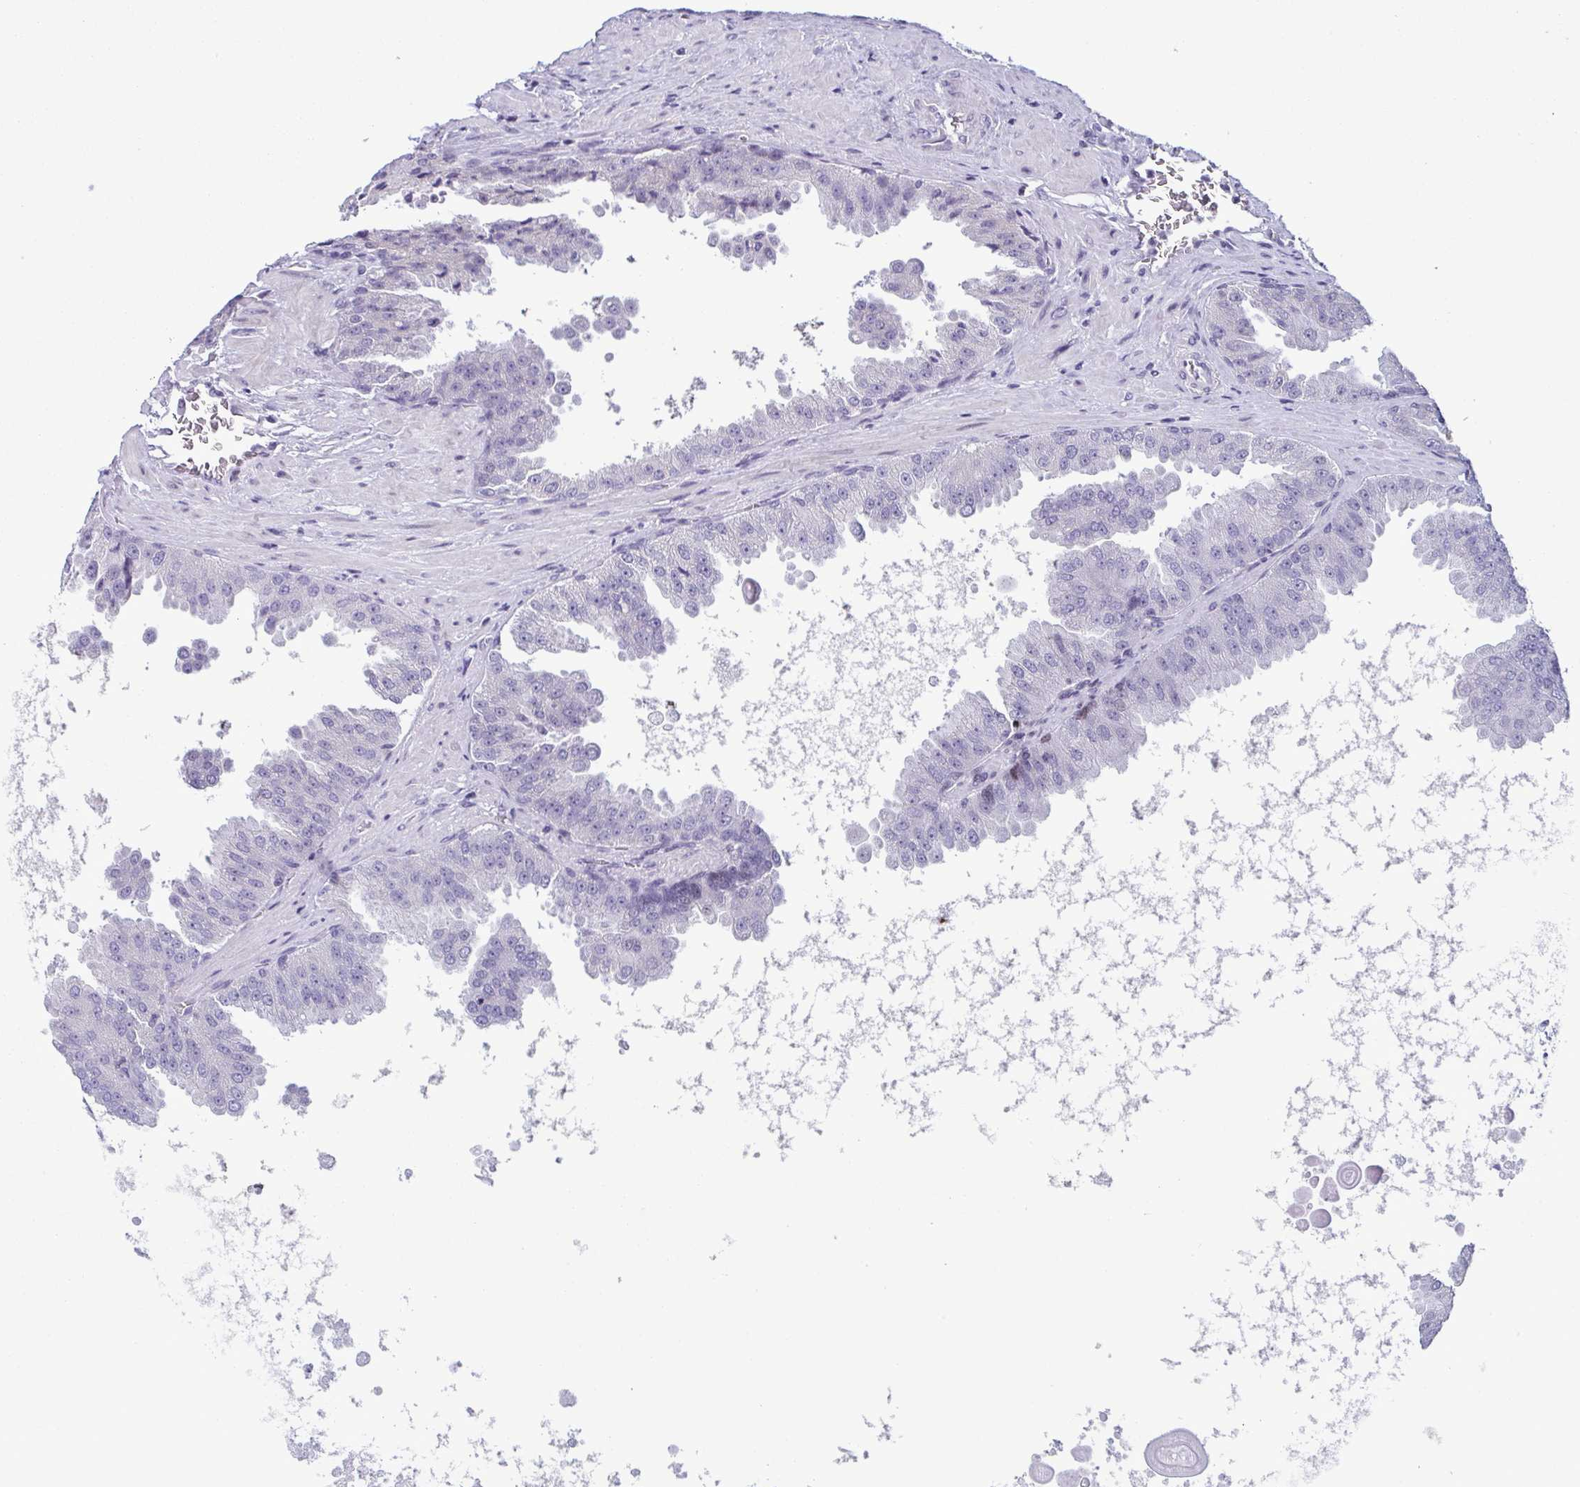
{"staining": {"intensity": "negative", "quantity": "none", "location": "none"}, "tissue": "prostate cancer", "cell_type": "Tumor cells", "image_type": "cancer", "snomed": [{"axis": "morphology", "description": "Adenocarcinoma, Low grade"}, {"axis": "topography", "description": "Prostate"}], "caption": "Tumor cells are negative for protein expression in human low-grade adenocarcinoma (prostate).", "gene": "IRF1", "patient": {"sex": "male", "age": 67}}